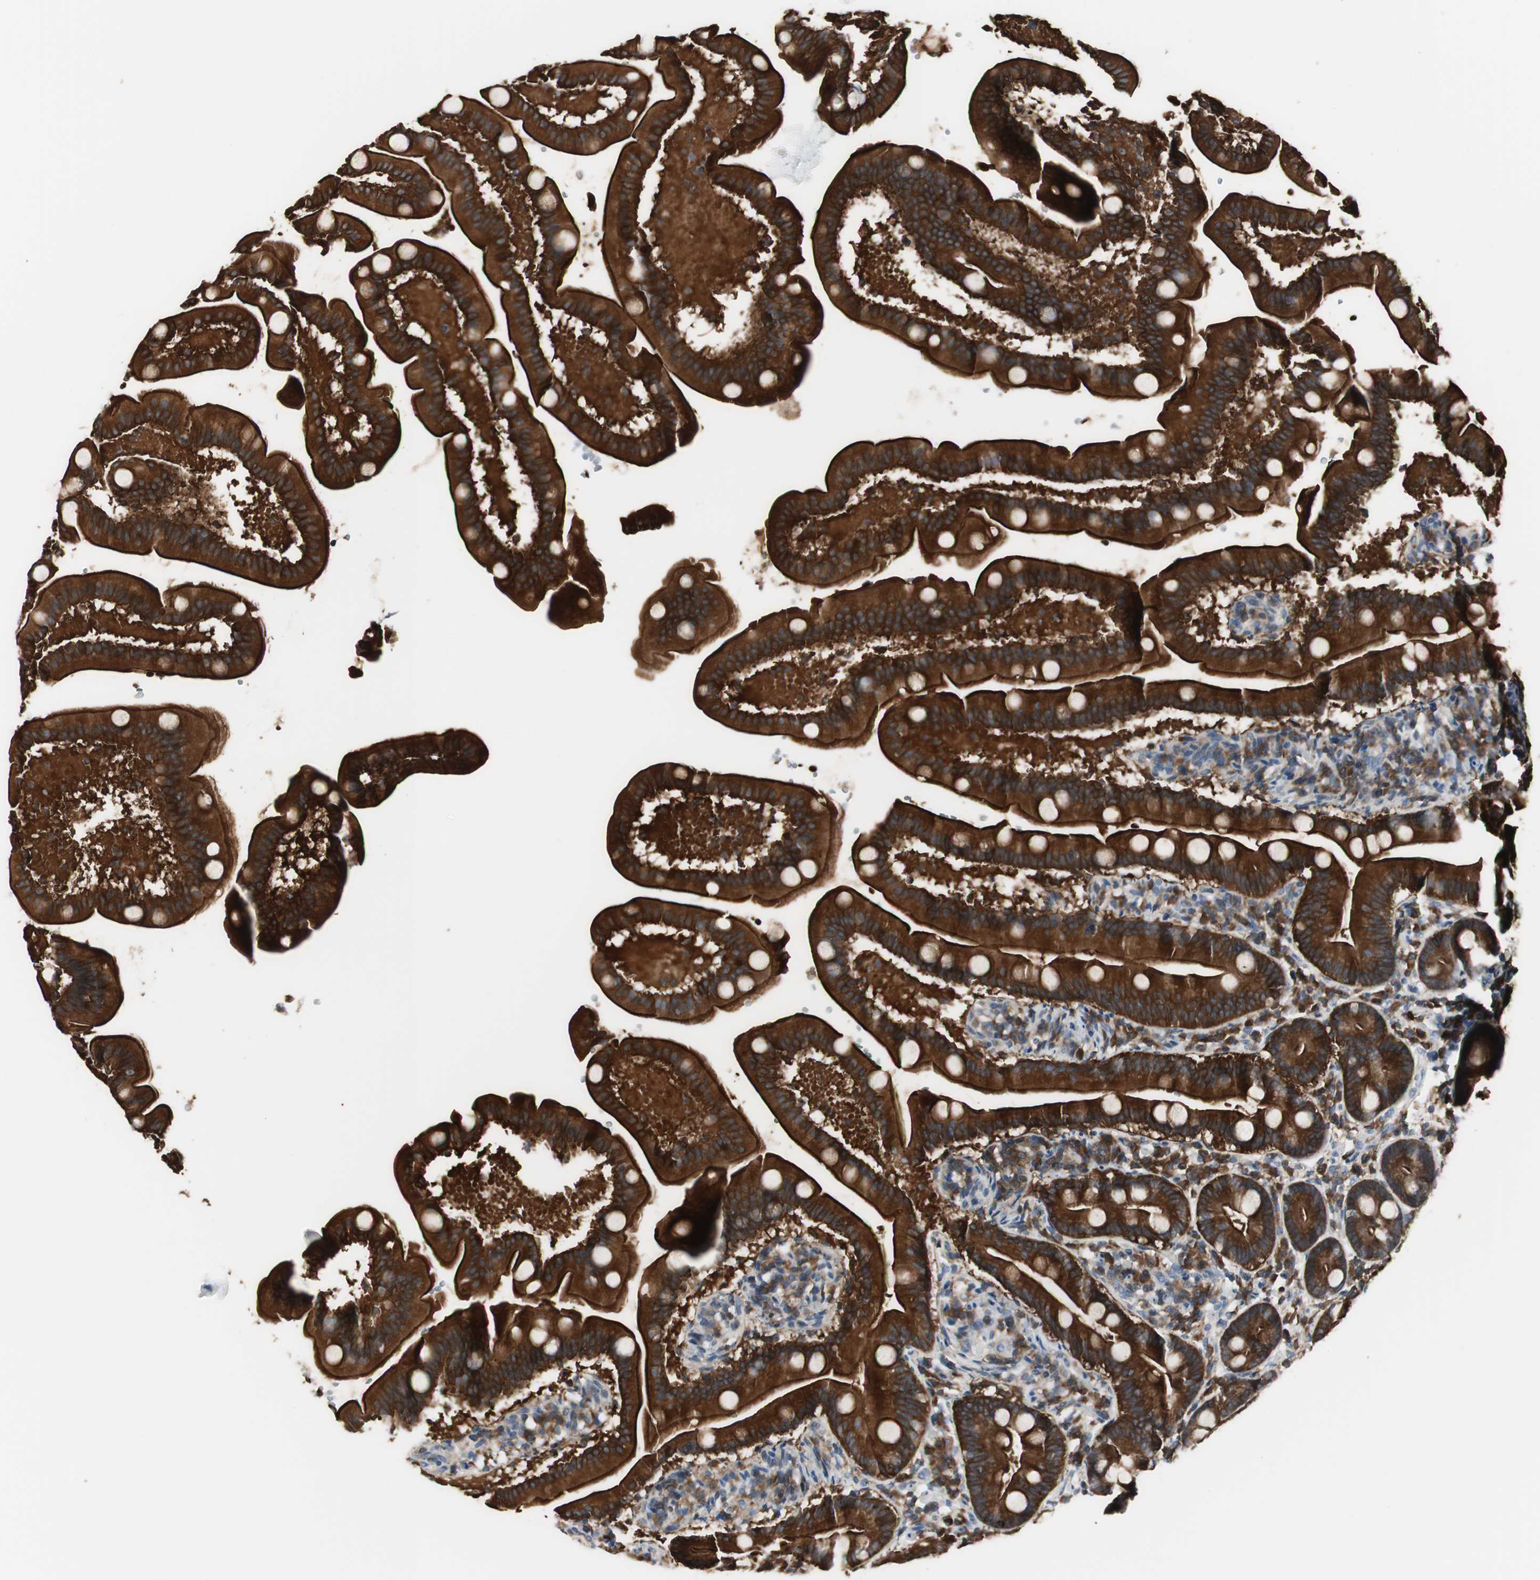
{"staining": {"intensity": "strong", "quantity": ">75%", "location": "cytoplasmic/membranous"}, "tissue": "duodenum", "cell_type": "Glandular cells", "image_type": "normal", "snomed": [{"axis": "morphology", "description": "Normal tissue, NOS"}, {"axis": "topography", "description": "Duodenum"}], "caption": "Glandular cells reveal high levels of strong cytoplasmic/membranous expression in approximately >75% of cells in benign human duodenum.", "gene": "SLC9A3R1", "patient": {"sex": "male", "age": 54}}